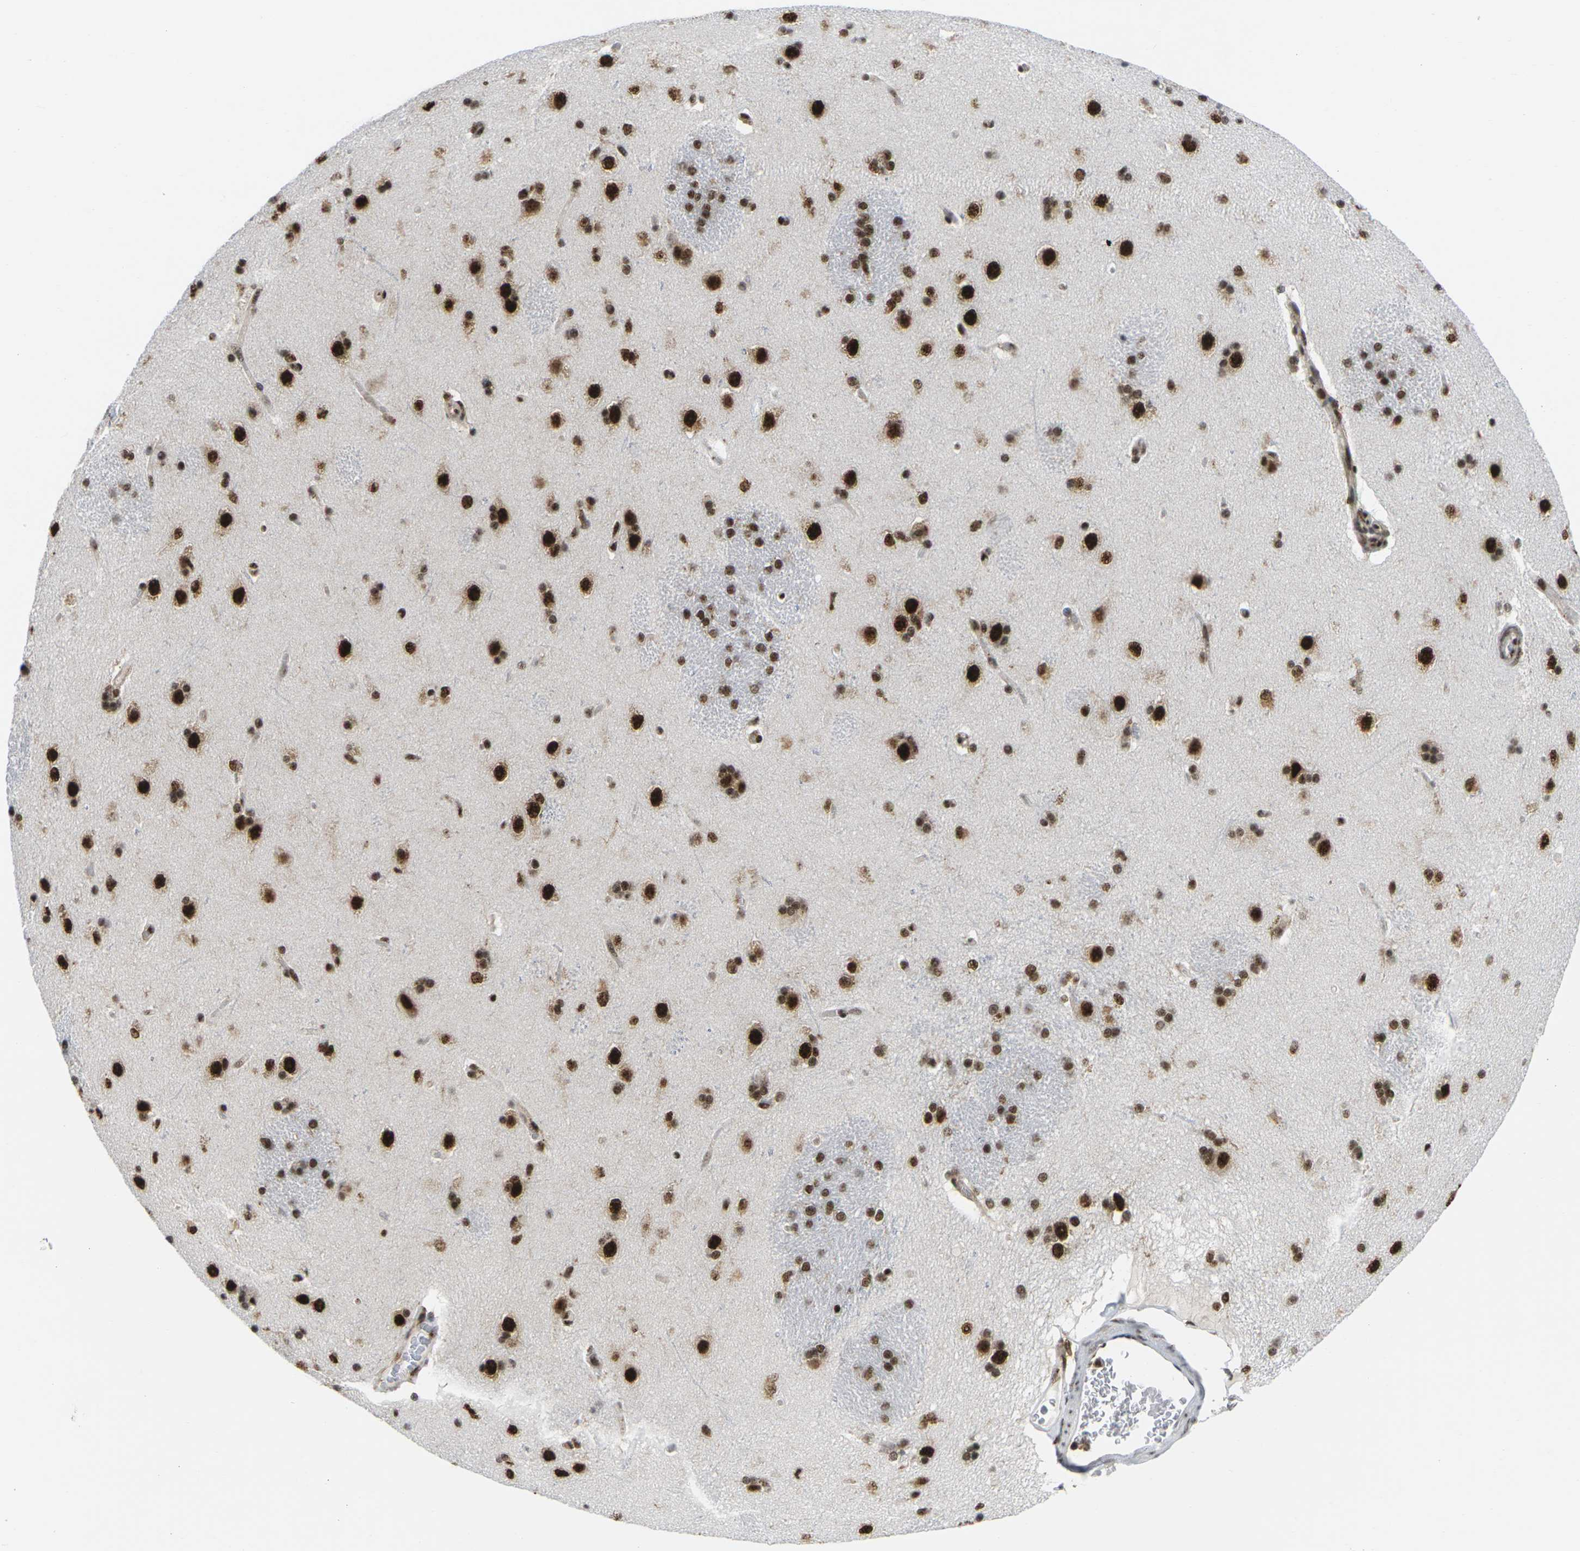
{"staining": {"intensity": "strong", "quantity": ">75%", "location": "nuclear"}, "tissue": "caudate", "cell_type": "Glial cells", "image_type": "normal", "snomed": [{"axis": "morphology", "description": "Normal tissue, NOS"}, {"axis": "topography", "description": "Lateral ventricle wall"}], "caption": "Immunohistochemical staining of benign human caudate reveals >75% levels of strong nuclear protein staining in about >75% of glial cells. Nuclei are stained in blue.", "gene": "MAGOH", "patient": {"sex": "female", "age": 19}}